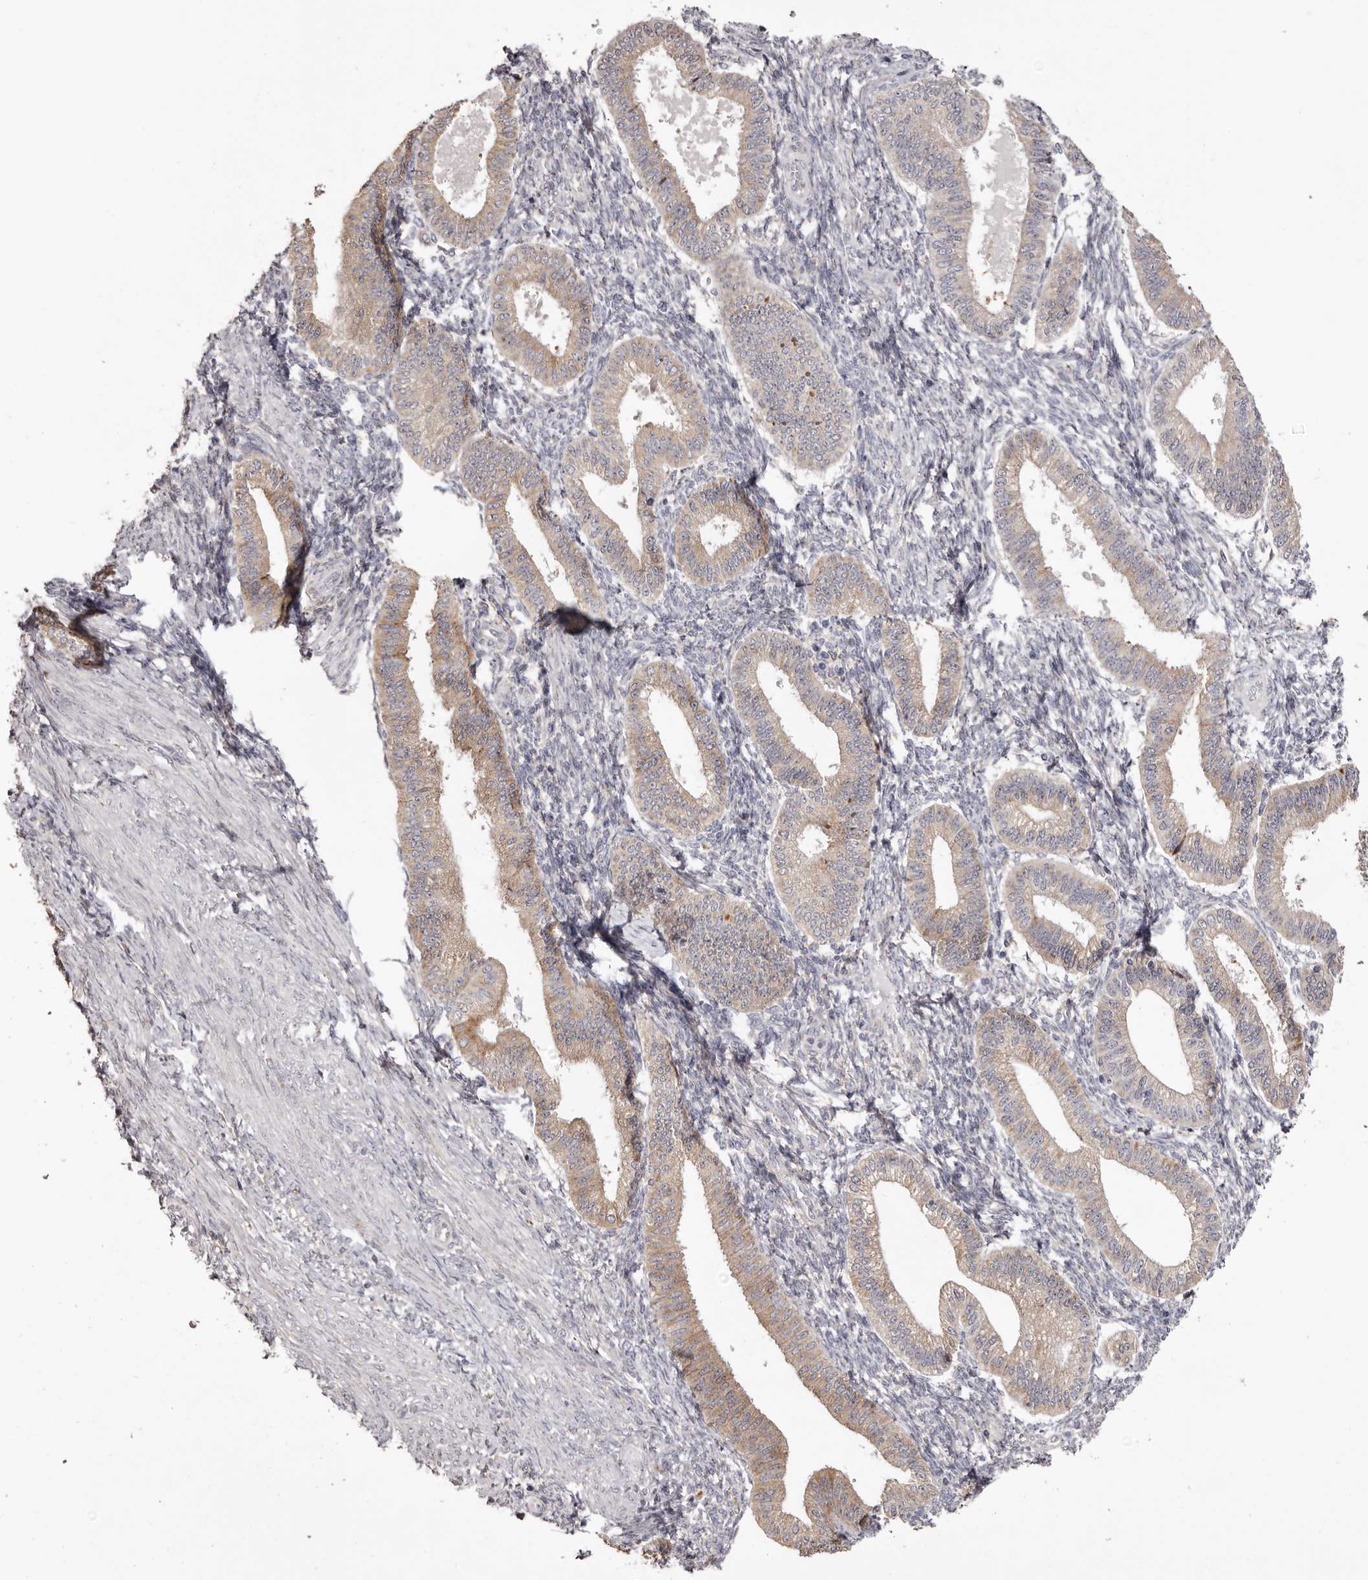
{"staining": {"intensity": "weak", "quantity": "25%-75%", "location": "cytoplasmic/membranous"}, "tissue": "endometrium", "cell_type": "Cells in endometrial stroma", "image_type": "normal", "snomed": [{"axis": "morphology", "description": "Normal tissue, NOS"}, {"axis": "topography", "description": "Endometrium"}], "caption": "IHC (DAB (3,3'-diaminobenzidine)) staining of normal human endometrium reveals weak cytoplasmic/membranous protein expression in approximately 25%-75% of cells in endometrial stroma.", "gene": "PIGX", "patient": {"sex": "female", "age": 39}}